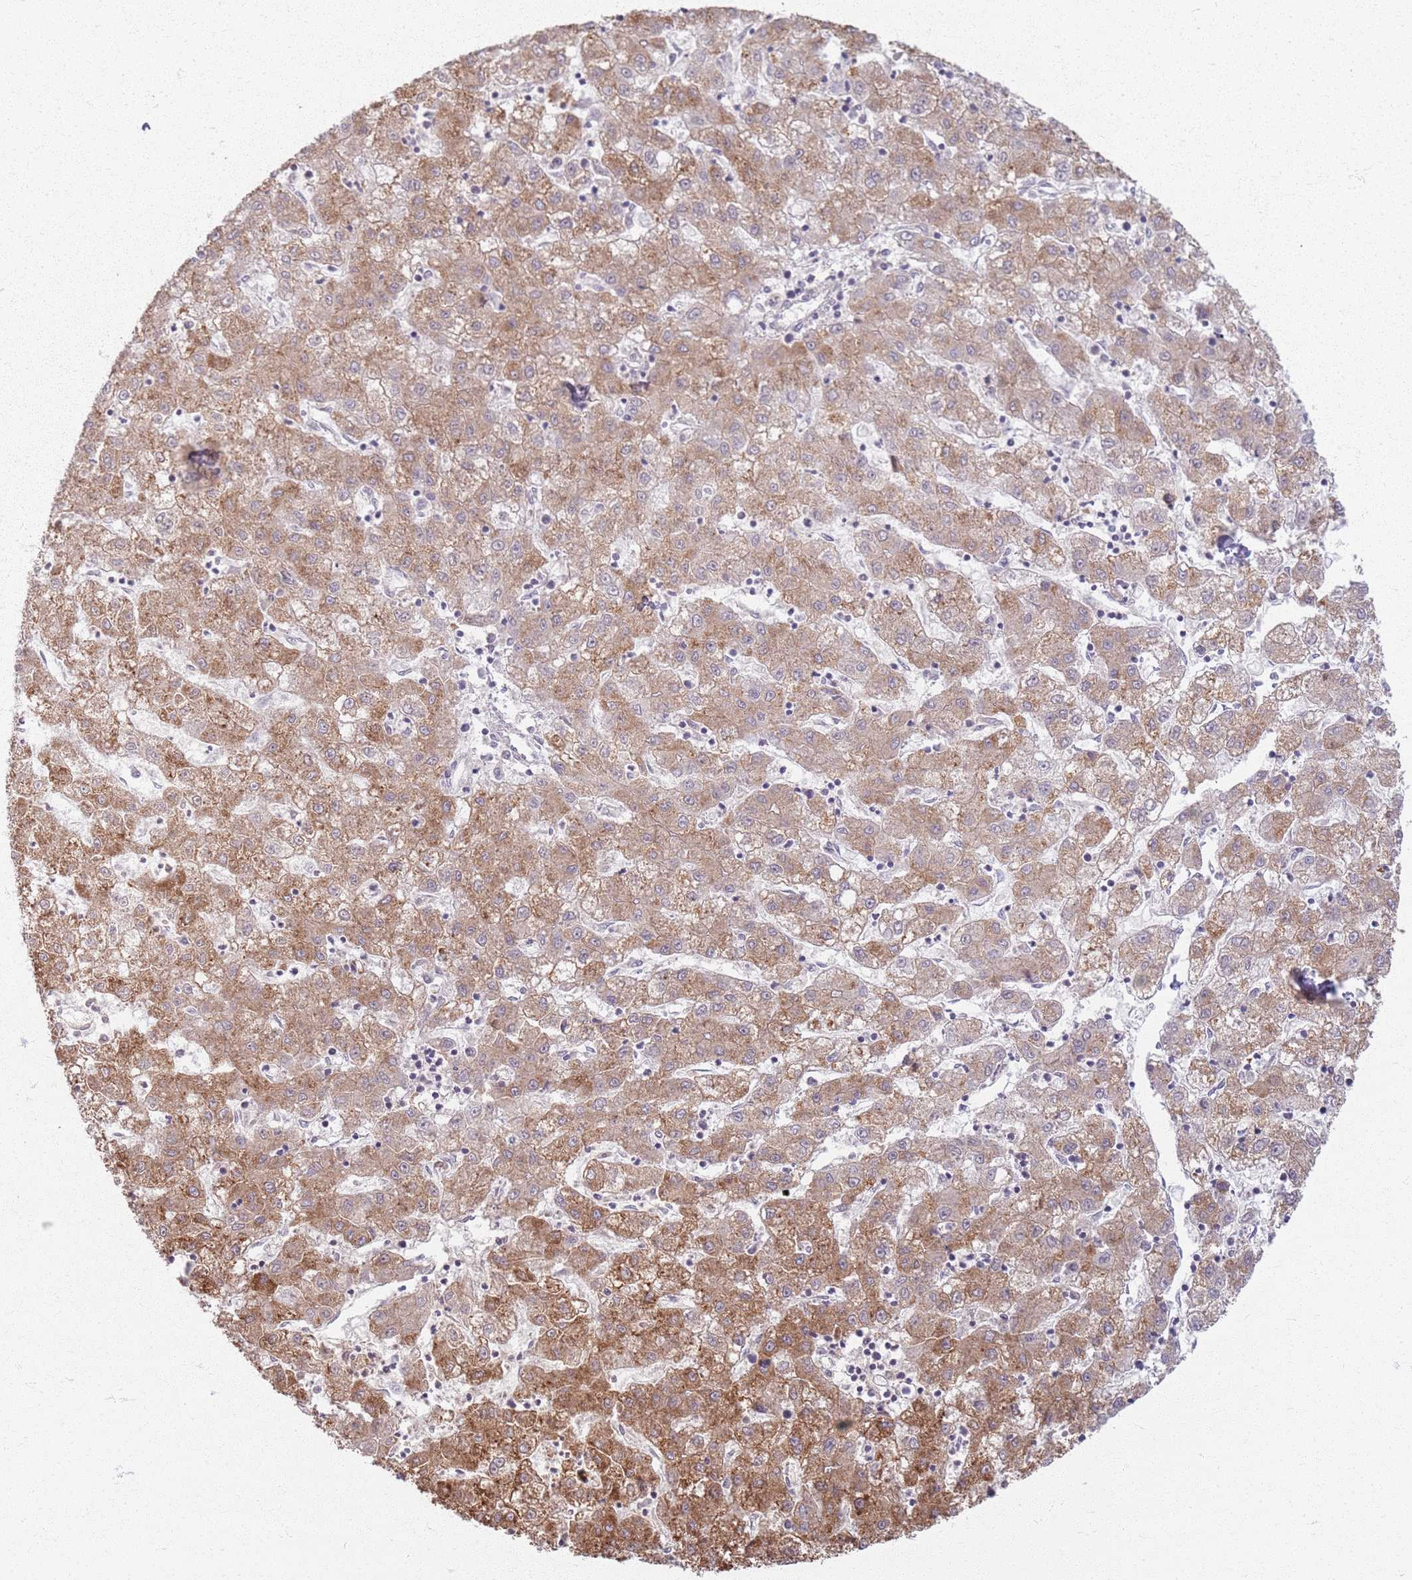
{"staining": {"intensity": "moderate", "quantity": ">75%", "location": "cytoplasmic/membranous"}, "tissue": "liver cancer", "cell_type": "Tumor cells", "image_type": "cancer", "snomed": [{"axis": "morphology", "description": "Carcinoma, Hepatocellular, NOS"}, {"axis": "topography", "description": "Liver"}], "caption": "An immunohistochemistry micrograph of tumor tissue is shown. Protein staining in brown shows moderate cytoplasmic/membranous positivity in liver cancer (hepatocellular carcinoma) within tumor cells.", "gene": "CRIPT", "patient": {"sex": "male", "age": 72}}